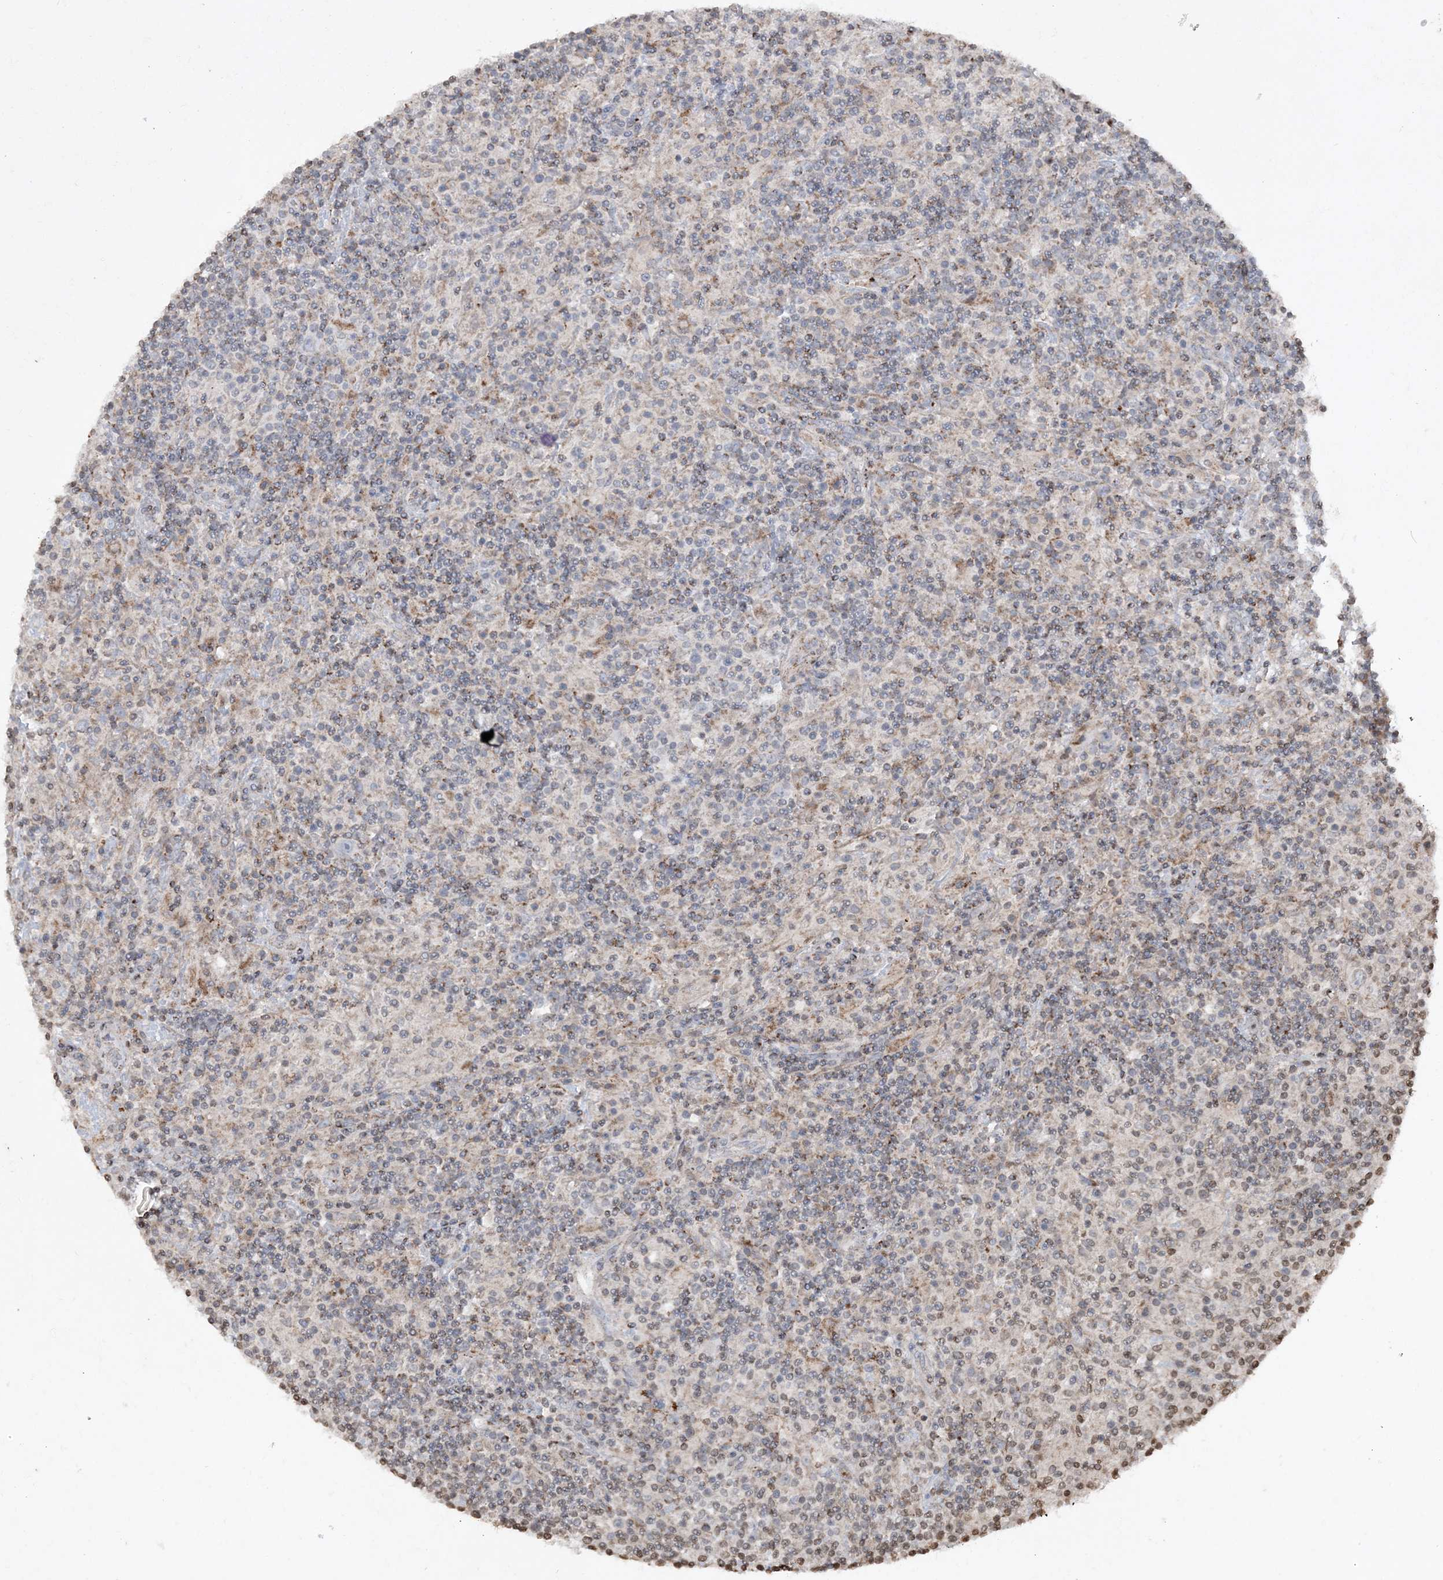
{"staining": {"intensity": "negative", "quantity": "none", "location": "none"}, "tissue": "lymphoma", "cell_type": "Tumor cells", "image_type": "cancer", "snomed": [{"axis": "morphology", "description": "Hodgkin's disease, NOS"}, {"axis": "topography", "description": "Lymph node"}], "caption": "Tumor cells are negative for brown protein staining in lymphoma.", "gene": "TTC7A", "patient": {"sex": "male", "age": 70}}